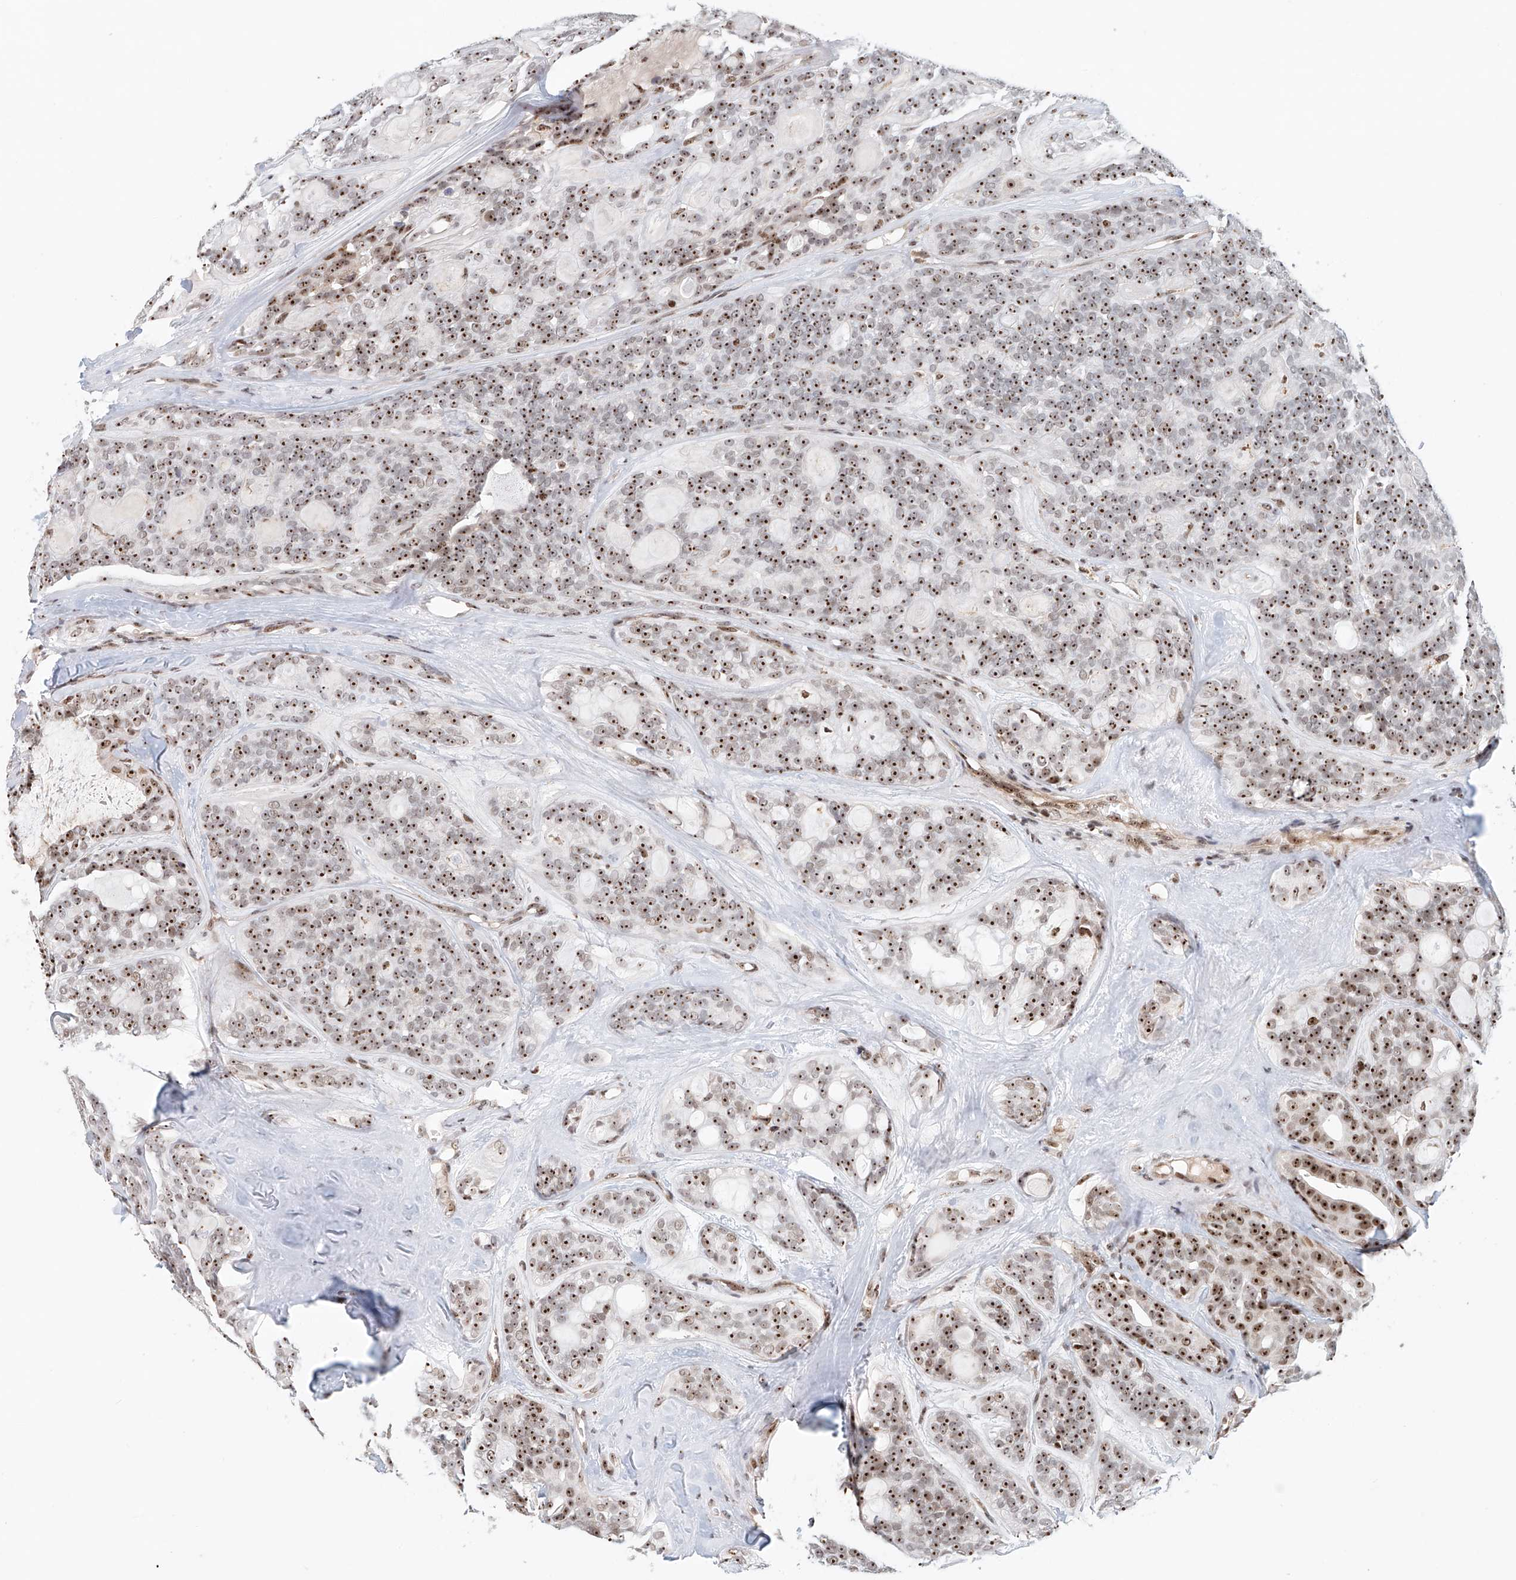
{"staining": {"intensity": "strong", "quantity": ">75%", "location": "nuclear"}, "tissue": "head and neck cancer", "cell_type": "Tumor cells", "image_type": "cancer", "snomed": [{"axis": "morphology", "description": "Adenocarcinoma, NOS"}, {"axis": "topography", "description": "Head-Neck"}], "caption": "Tumor cells demonstrate strong nuclear expression in about >75% of cells in adenocarcinoma (head and neck). (Brightfield microscopy of DAB IHC at high magnification).", "gene": "PRUNE2", "patient": {"sex": "male", "age": 66}}